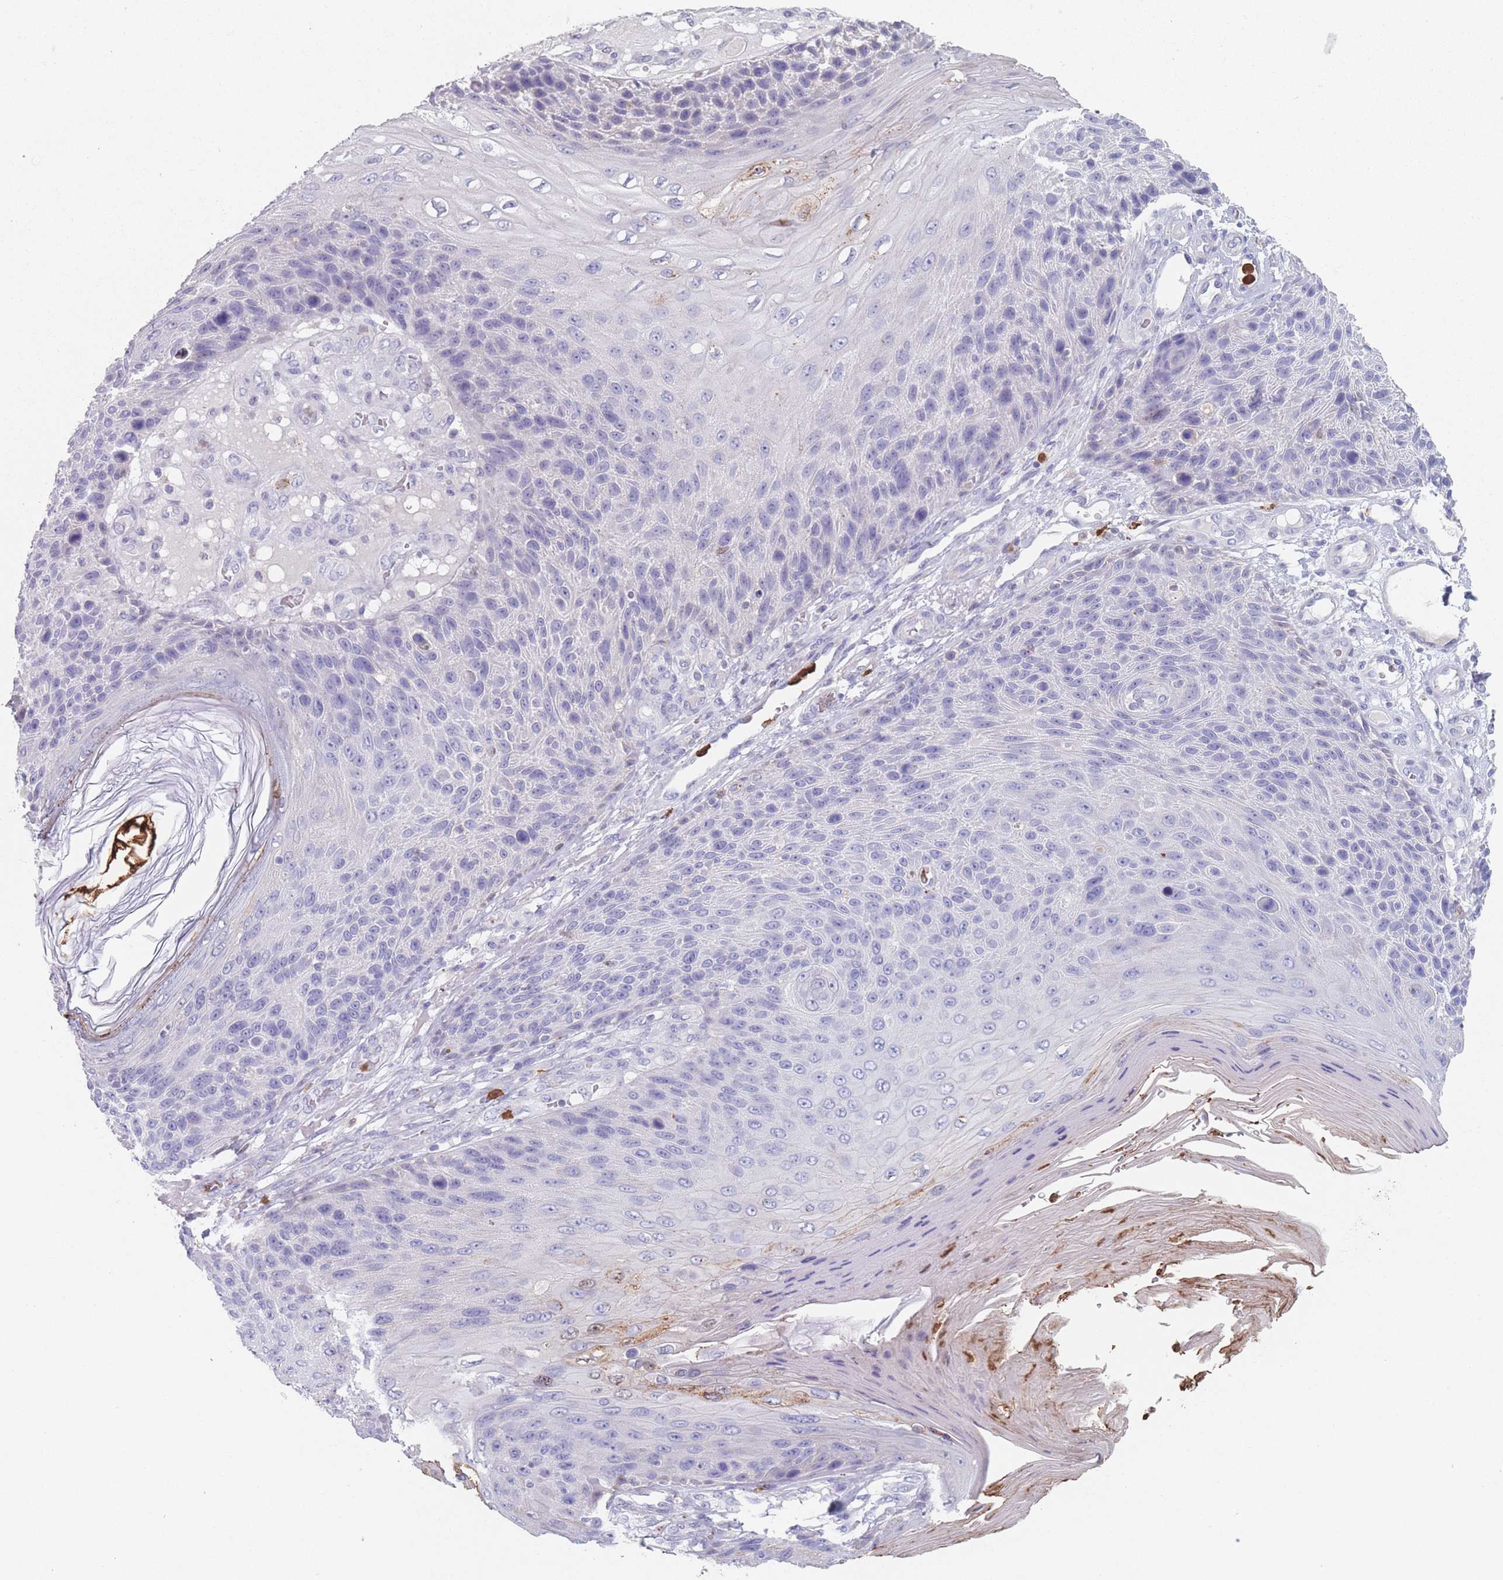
{"staining": {"intensity": "negative", "quantity": "none", "location": "none"}, "tissue": "skin cancer", "cell_type": "Tumor cells", "image_type": "cancer", "snomed": [{"axis": "morphology", "description": "Squamous cell carcinoma, NOS"}, {"axis": "topography", "description": "Skin"}], "caption": "This is an IHC image of human skin cancer (squamous cell carcinoma). There is no expression in tumor cells.", "gene": "ATP1A3", "patient": {"sex": "female", "age": 88}}